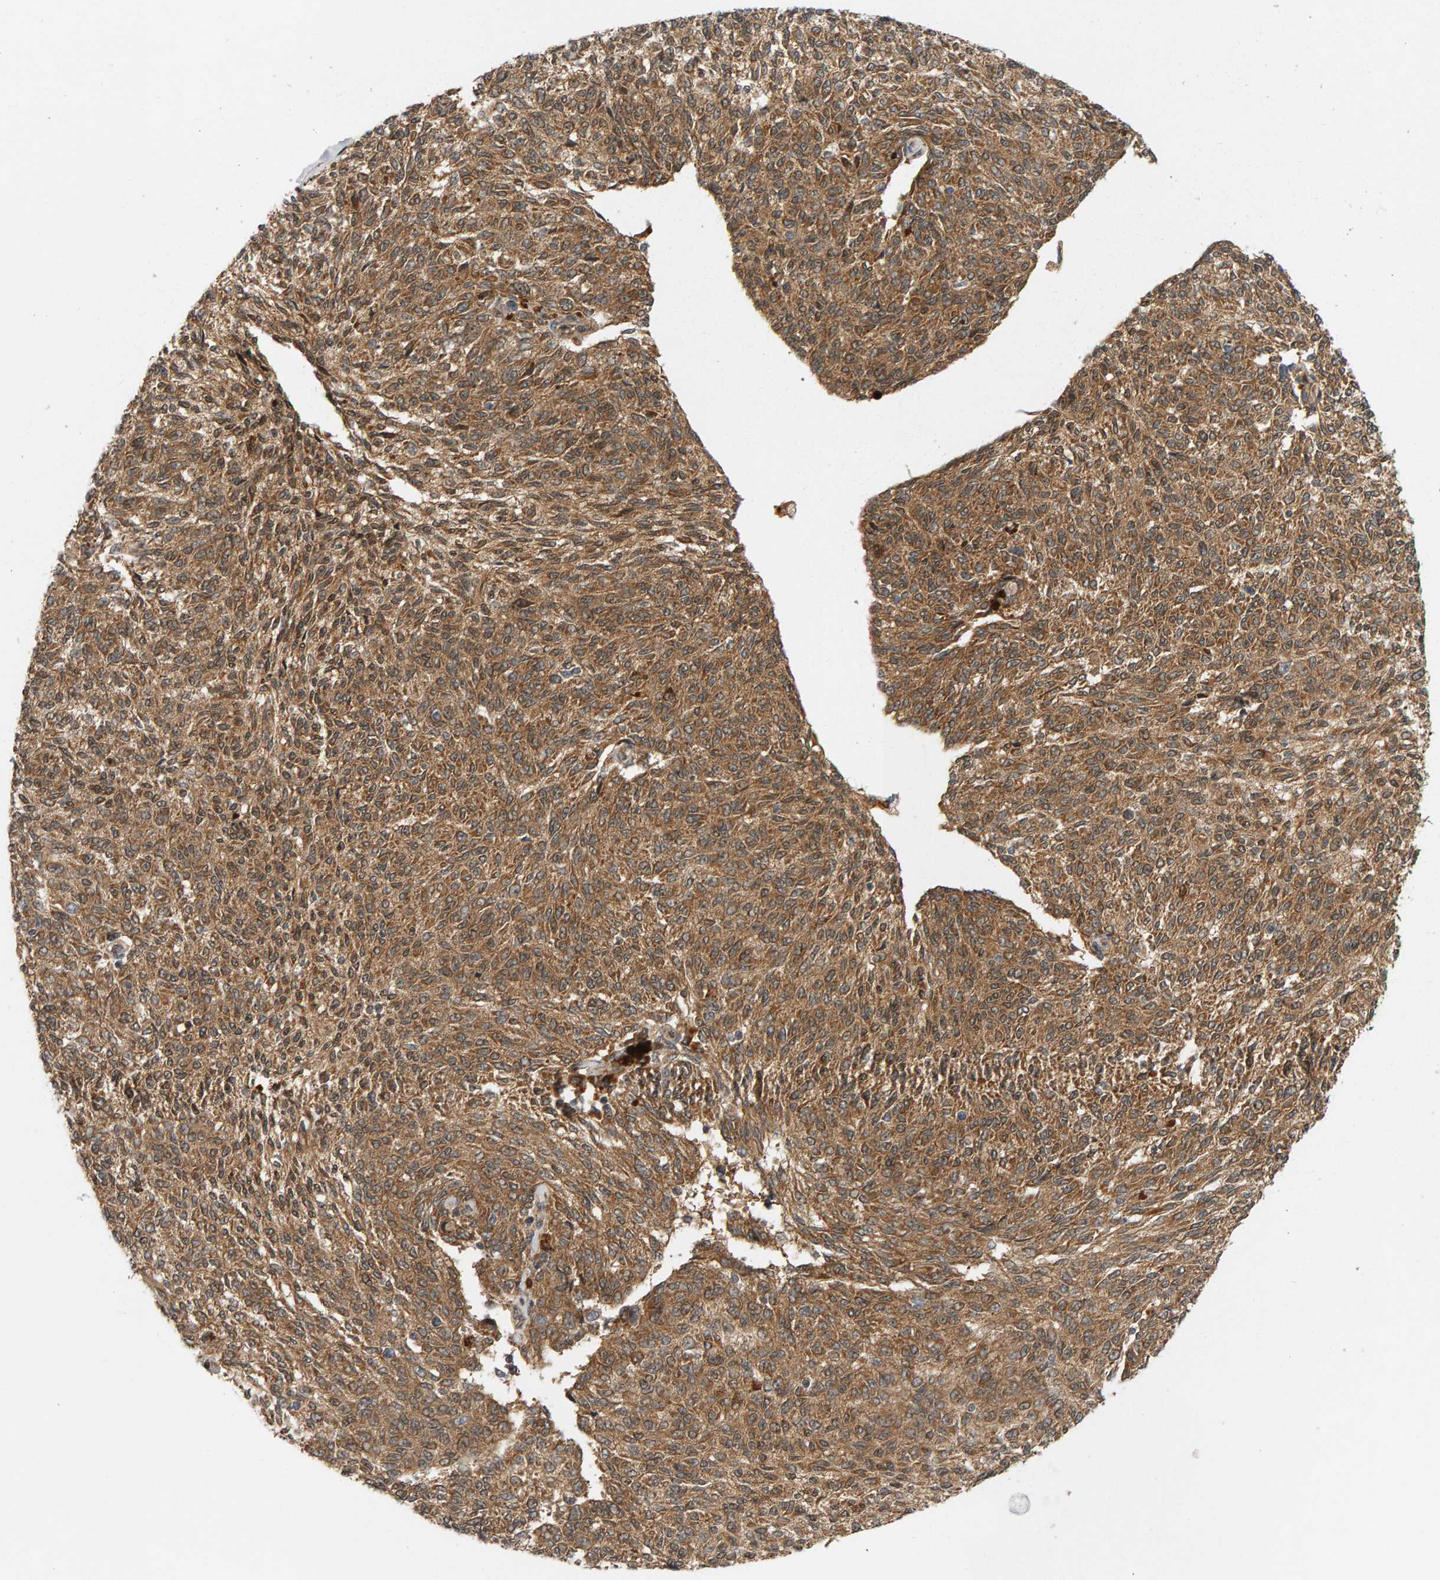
{"staining": {"intensity": "moderate", "quantity": ">75%", "location": "cytoplasmic/membranous"}, "tissue": "melanoma", "cell_type": "Tumor cells", "image_type": "cancer", "snomed": [{"axis": "morphology", "description": "Malignant melanoma, NOS"}, {"axis": "topography", "description": "Skin"}], "caption": "A brown stain highlights moderate cytoplasmic/membranous positivity of a protein in melanoma tumor cells.", "gene": "BAHCC1", "patient": {"sex": "female", "age": 72}}